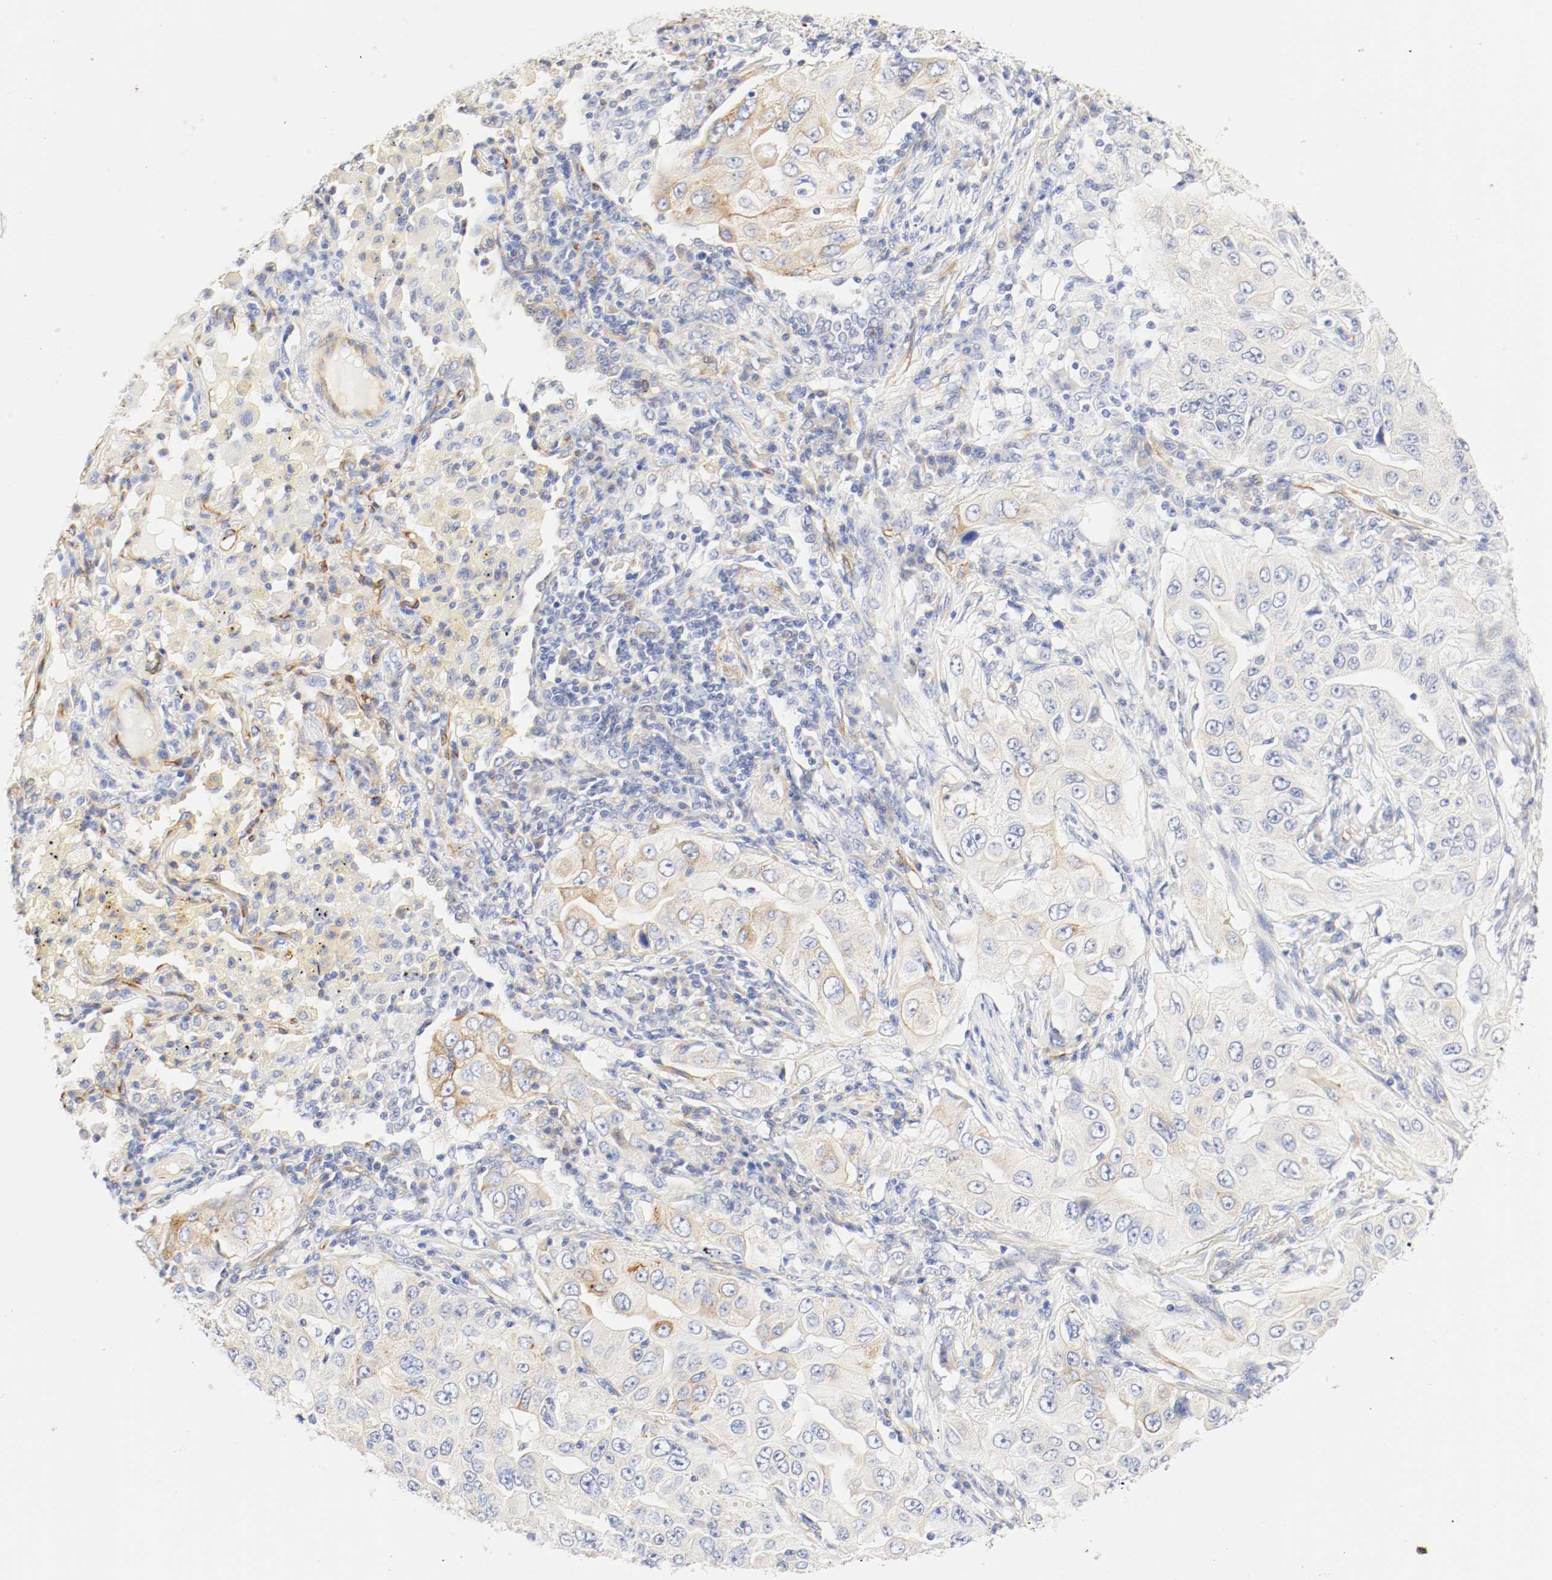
{"staining": {"intensity": "moderate", "quantity": "25%-75%", "location": "cytoplasmic/membranous"}, "tissue": "lung cancer", "cell_type": "Tumor cells", "image_type": "cancer", "snomed": [{"axis": "morphology", "description": "Adenocarcinoma, NOS"}, {"axis": "topography", "description": "Lung"}], "caption": "Lung adenocarcinoma was stained to show a protein in brown. There is medium levels of moderate cytoplasmic/membranous staining in approximately 25%-75% of tumor cells.", "gene": "GIT1", "patient": {"sex": "male", "age": 84}}